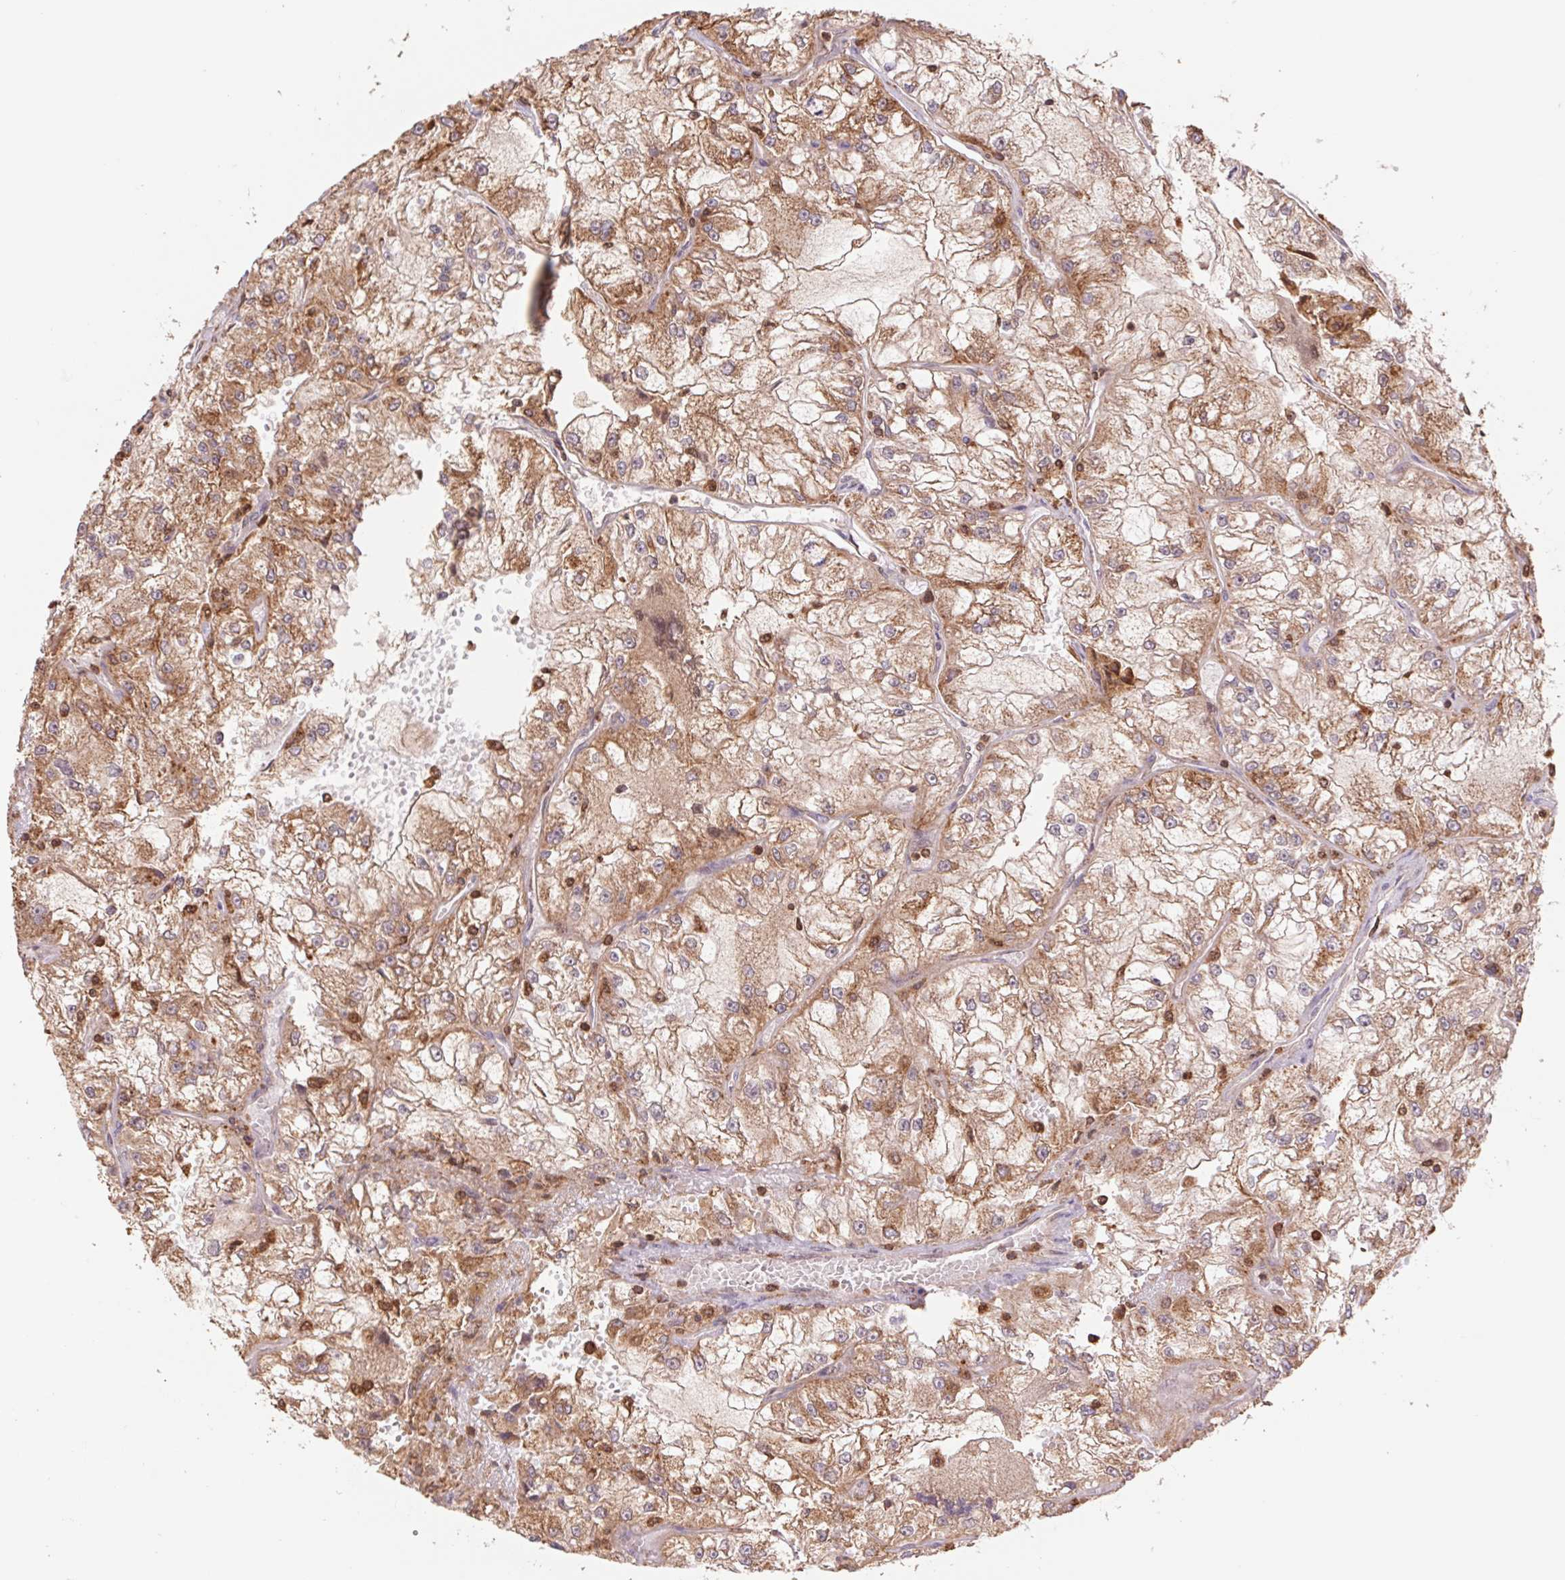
{"staining": {"intensity": "moderate", "quantity": ">75%", "location": "cytoplasmic/membranous"}, "tissue": "renal cancer", "cell_type": "Tumor cells", "image_type": "cancer", "snomed": [{"axis": "morphology", "description": "Adenocarcinoma, NOS"}, {"axis": "topography", "description": "Kidney"}], "caption": "Immunohistochemical staining of adenocarcinoma (renal) exhibits moderate cytoplasmic/membranous protein positivity in approximately >75% of tumor cells.", "gene": "URM1", "patient": {"sex": "female", "age": 72}}